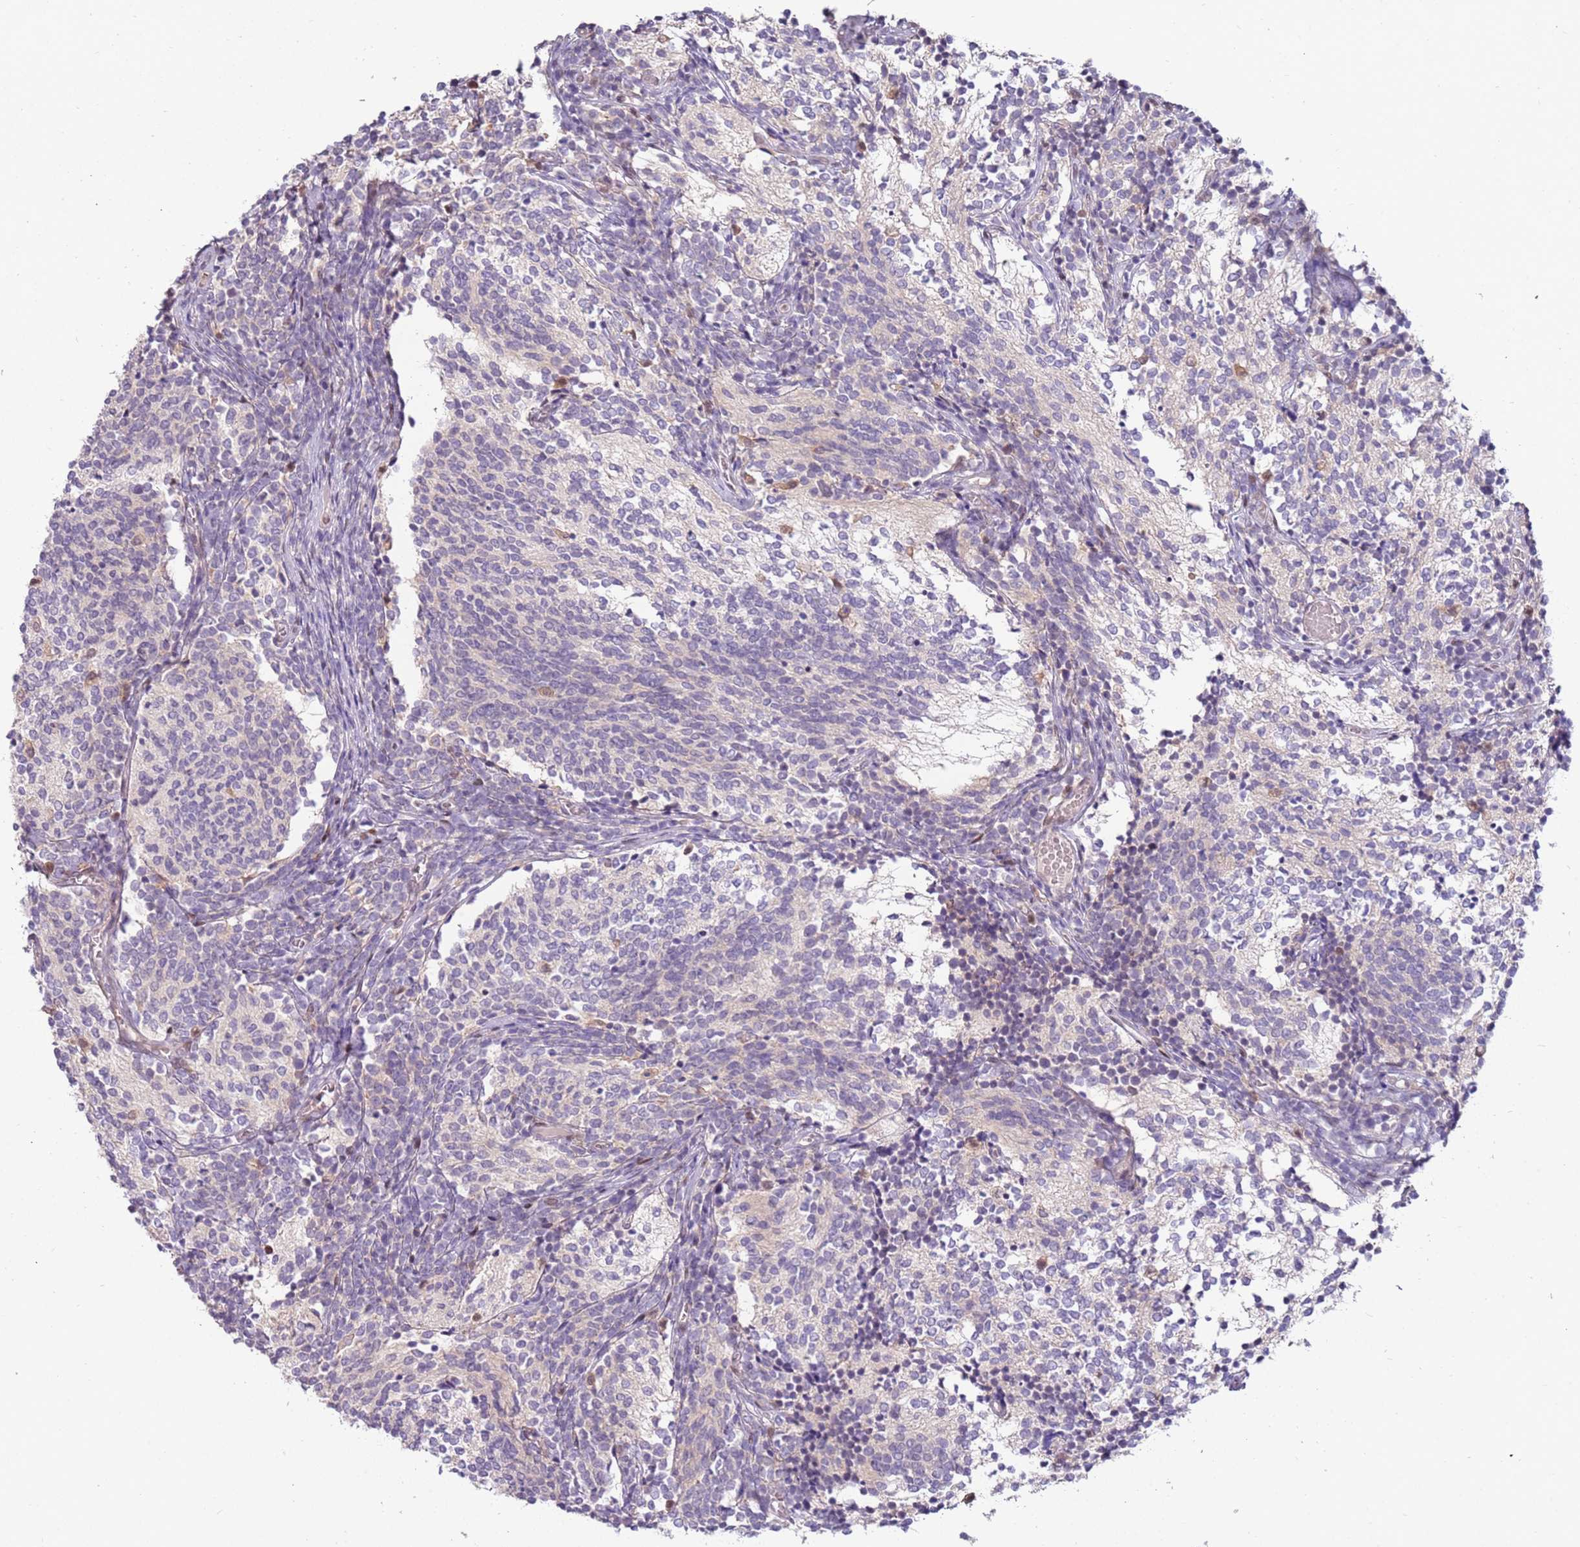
{"staining": {"intensity": "negative", "quantity": "none", "location": "none"}, "tissue": "glioma", "cell_type": "Tumor cells", "image_type": "cancer", "snomed": [{"axis": "morphology", "description": "Glioma, malignant, Low grade"}, {"axis": "topography", "description": "Brain"}], "caption": "Tumor cells are negative for brown protein staining in malignant glioma (low-grade).", "gene": "GSTO2", "patient": {"sex": "female", "age": 1}}